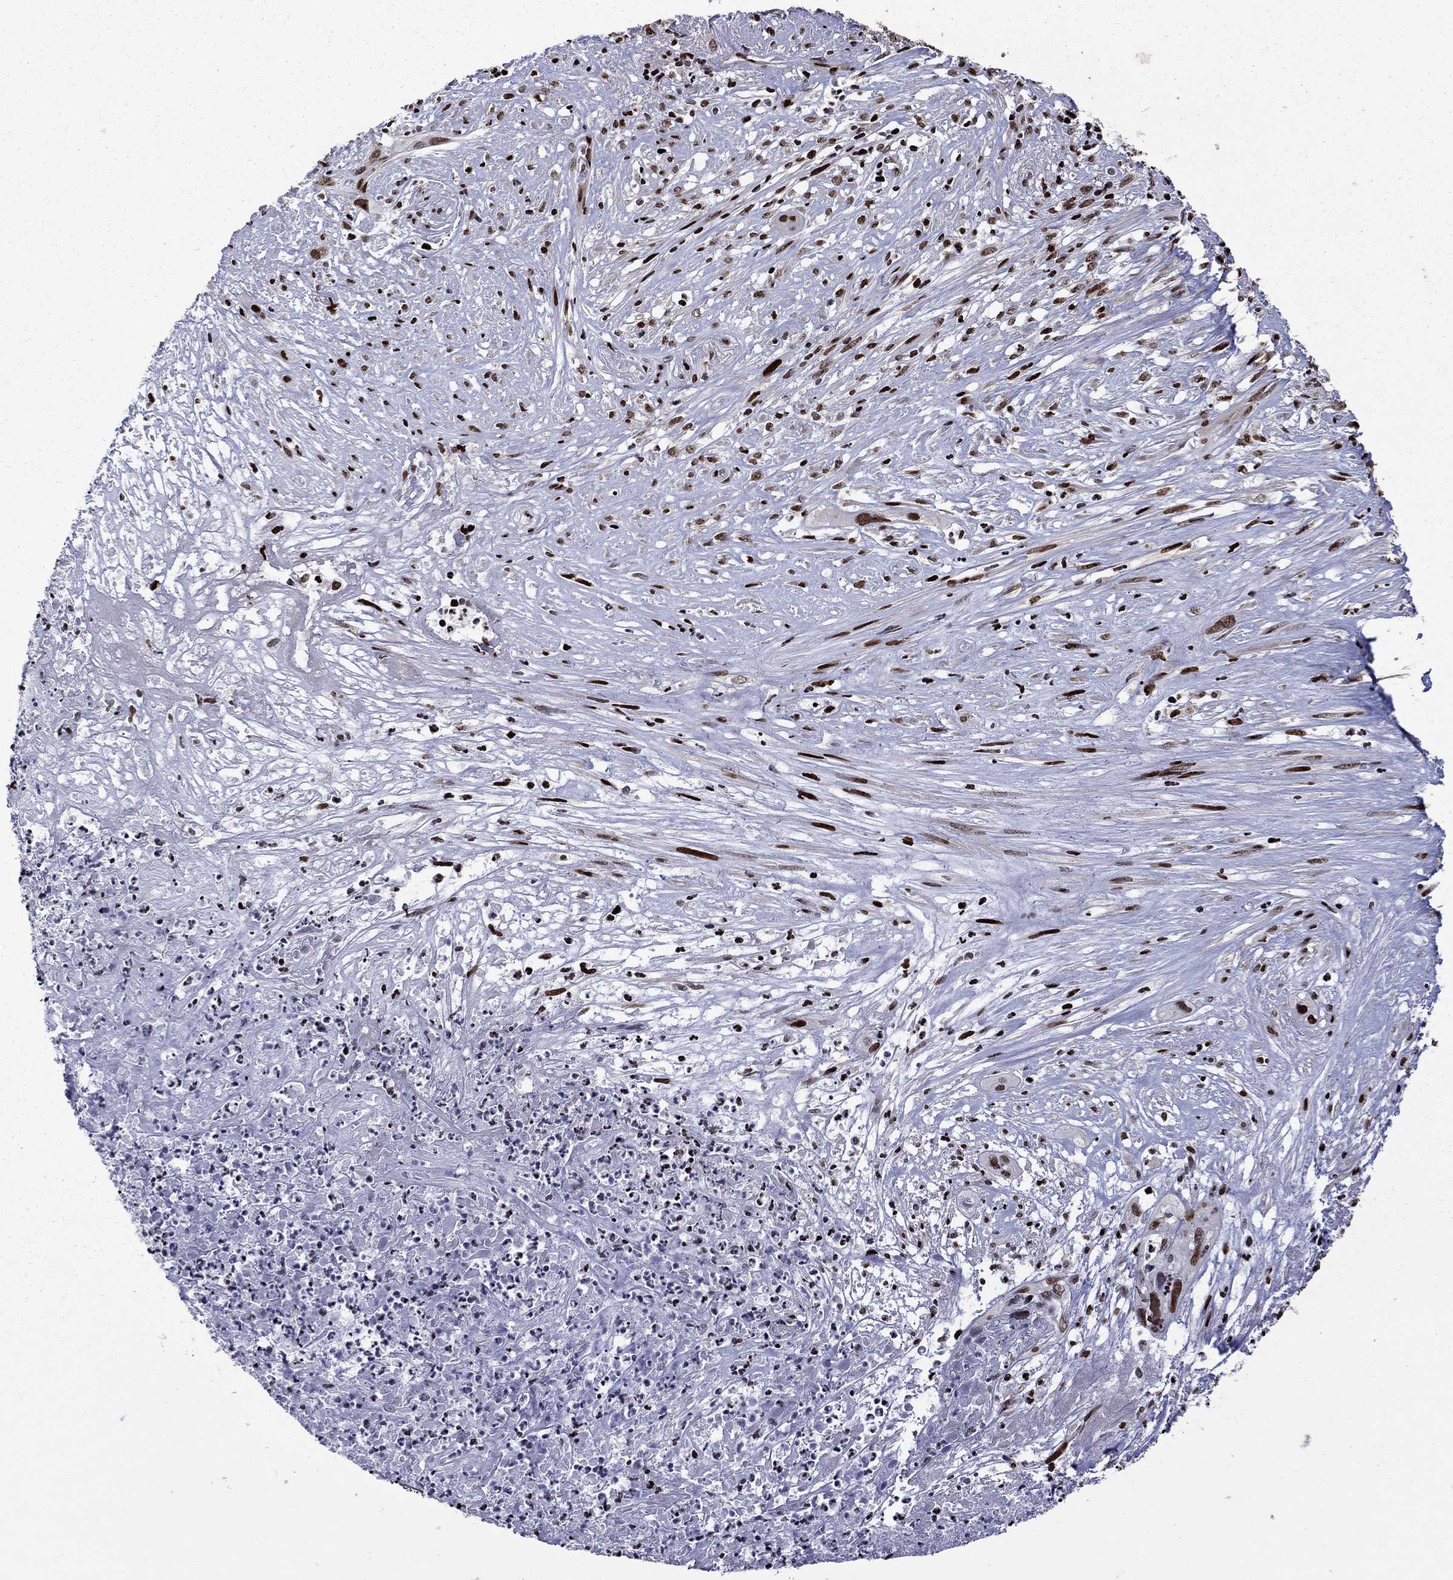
{"staining": {"intensity": "strong", "quantity": "25%-75%", "location": "nuclear"}, "tissue": "cervical cancer", "cell_type": "Tumor cells", "image_type": "cancer", "snomed": [{"axis": "morphology", "description": "Squamous cell carcinoma, NOS"}, {"axis": "topography", "description": "Cervix"}], "caption": "High-power microscopy captured an immunohistochemistry image of cervical squamous cell carcinoma, revealing strong nuclear positivity in approximately 25%-75% of tumor cells. (DAB (3,3'-diaminobenzidine) IHC, brown staining for protein, blue staining for nuclei).", "gene": "LIMK1", "patient": {"sex": "female", "age": 57}}